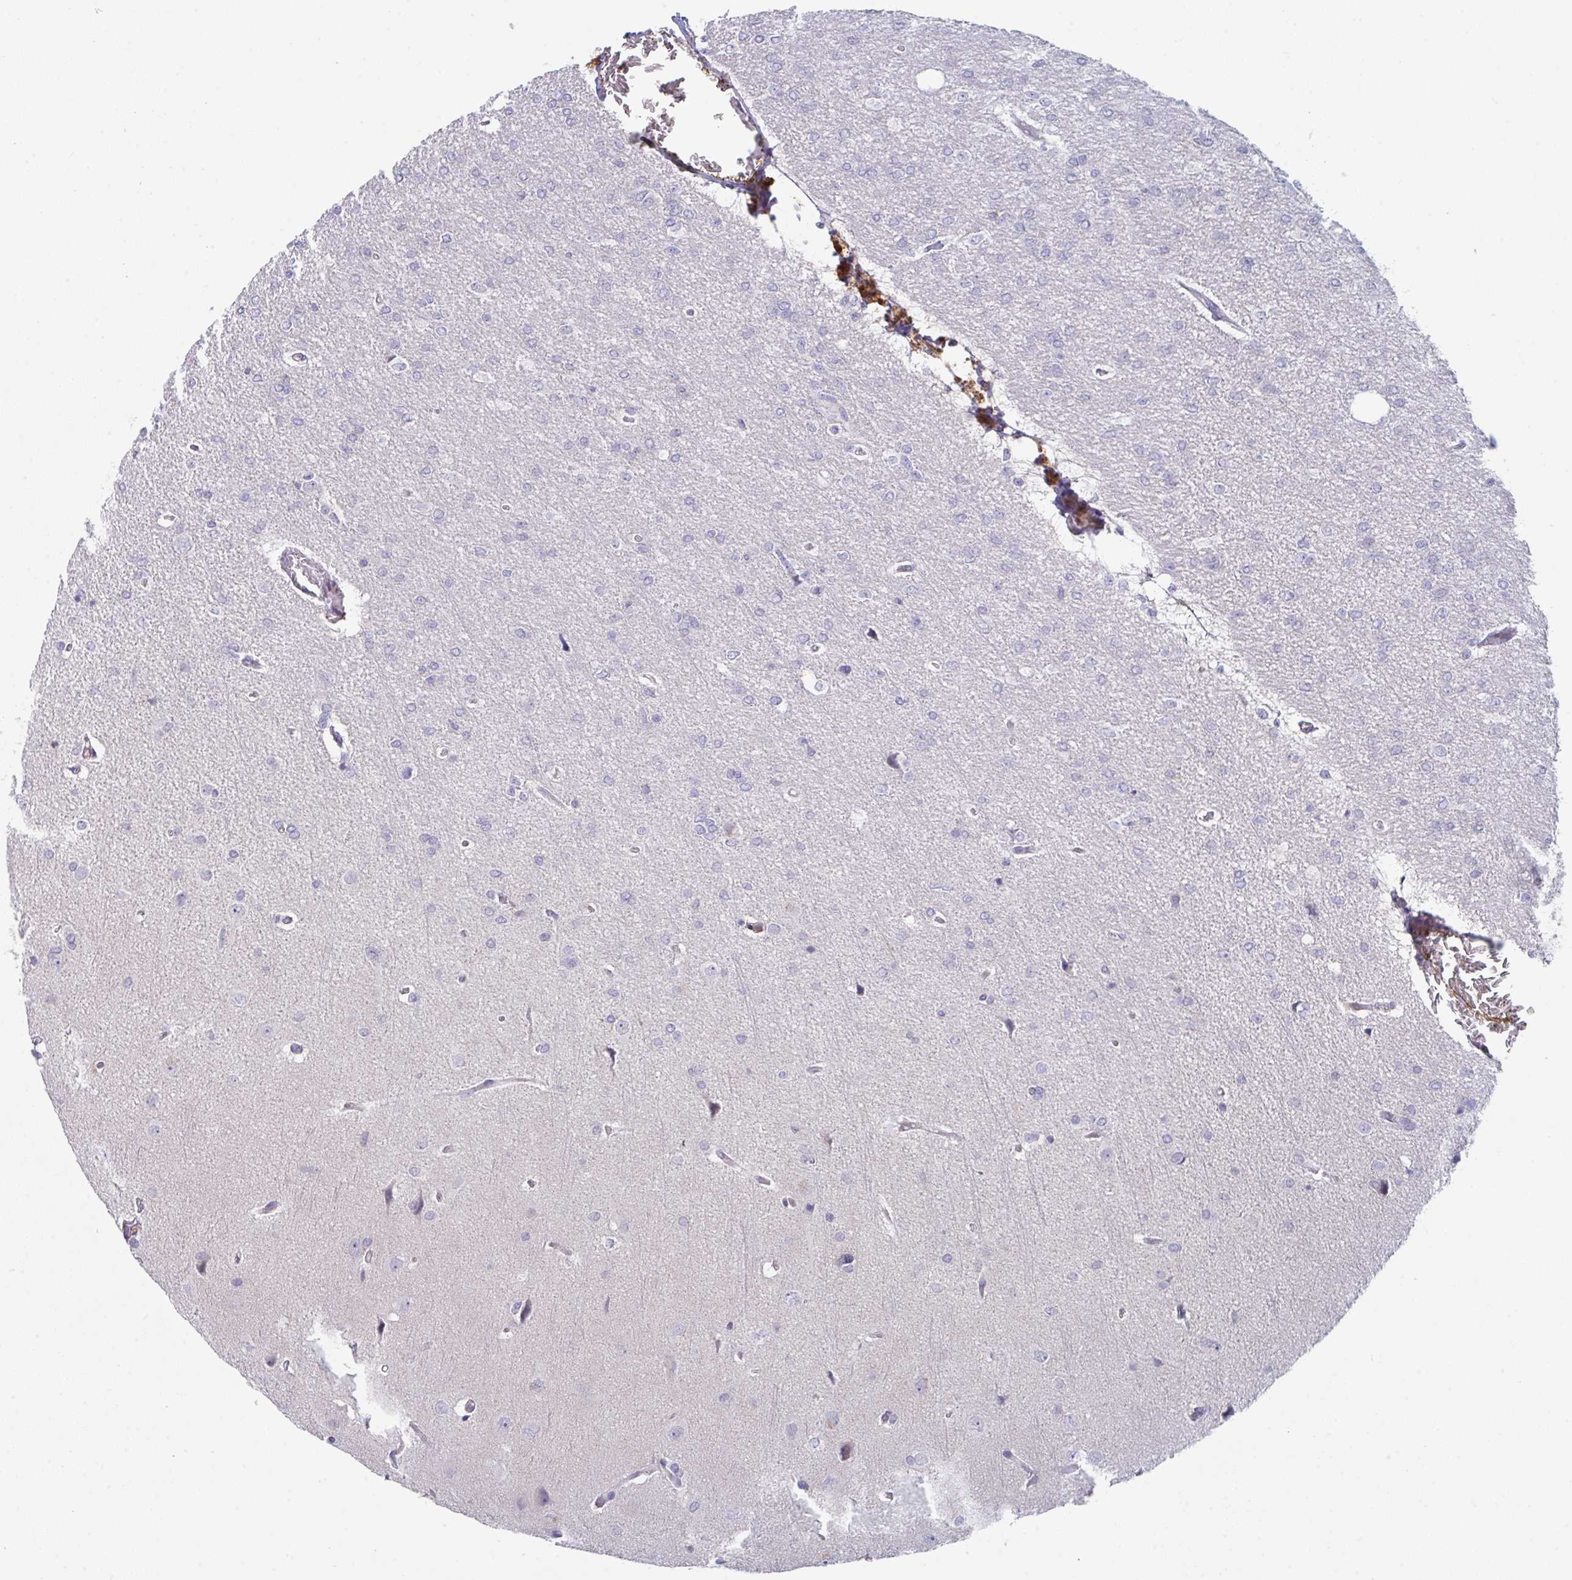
{"staining": {"intensity": "negative", "quantity": "none", "location": "none"}, "tissue": "glioma", "cell_type": "Tumor cells", "image_type": "cancer", "snomed": [{"axis": "morphology", "description": "Glioma, malignant, Low grade"}, {"axis": "topography", "description": "Brain"}], "caption": "Immunohistochemistry of human malignant glioma (low-grade) shows no positivity in tumor cells.", "gene": "DISP2", "patient": {"sex": "male", "age": 26}}